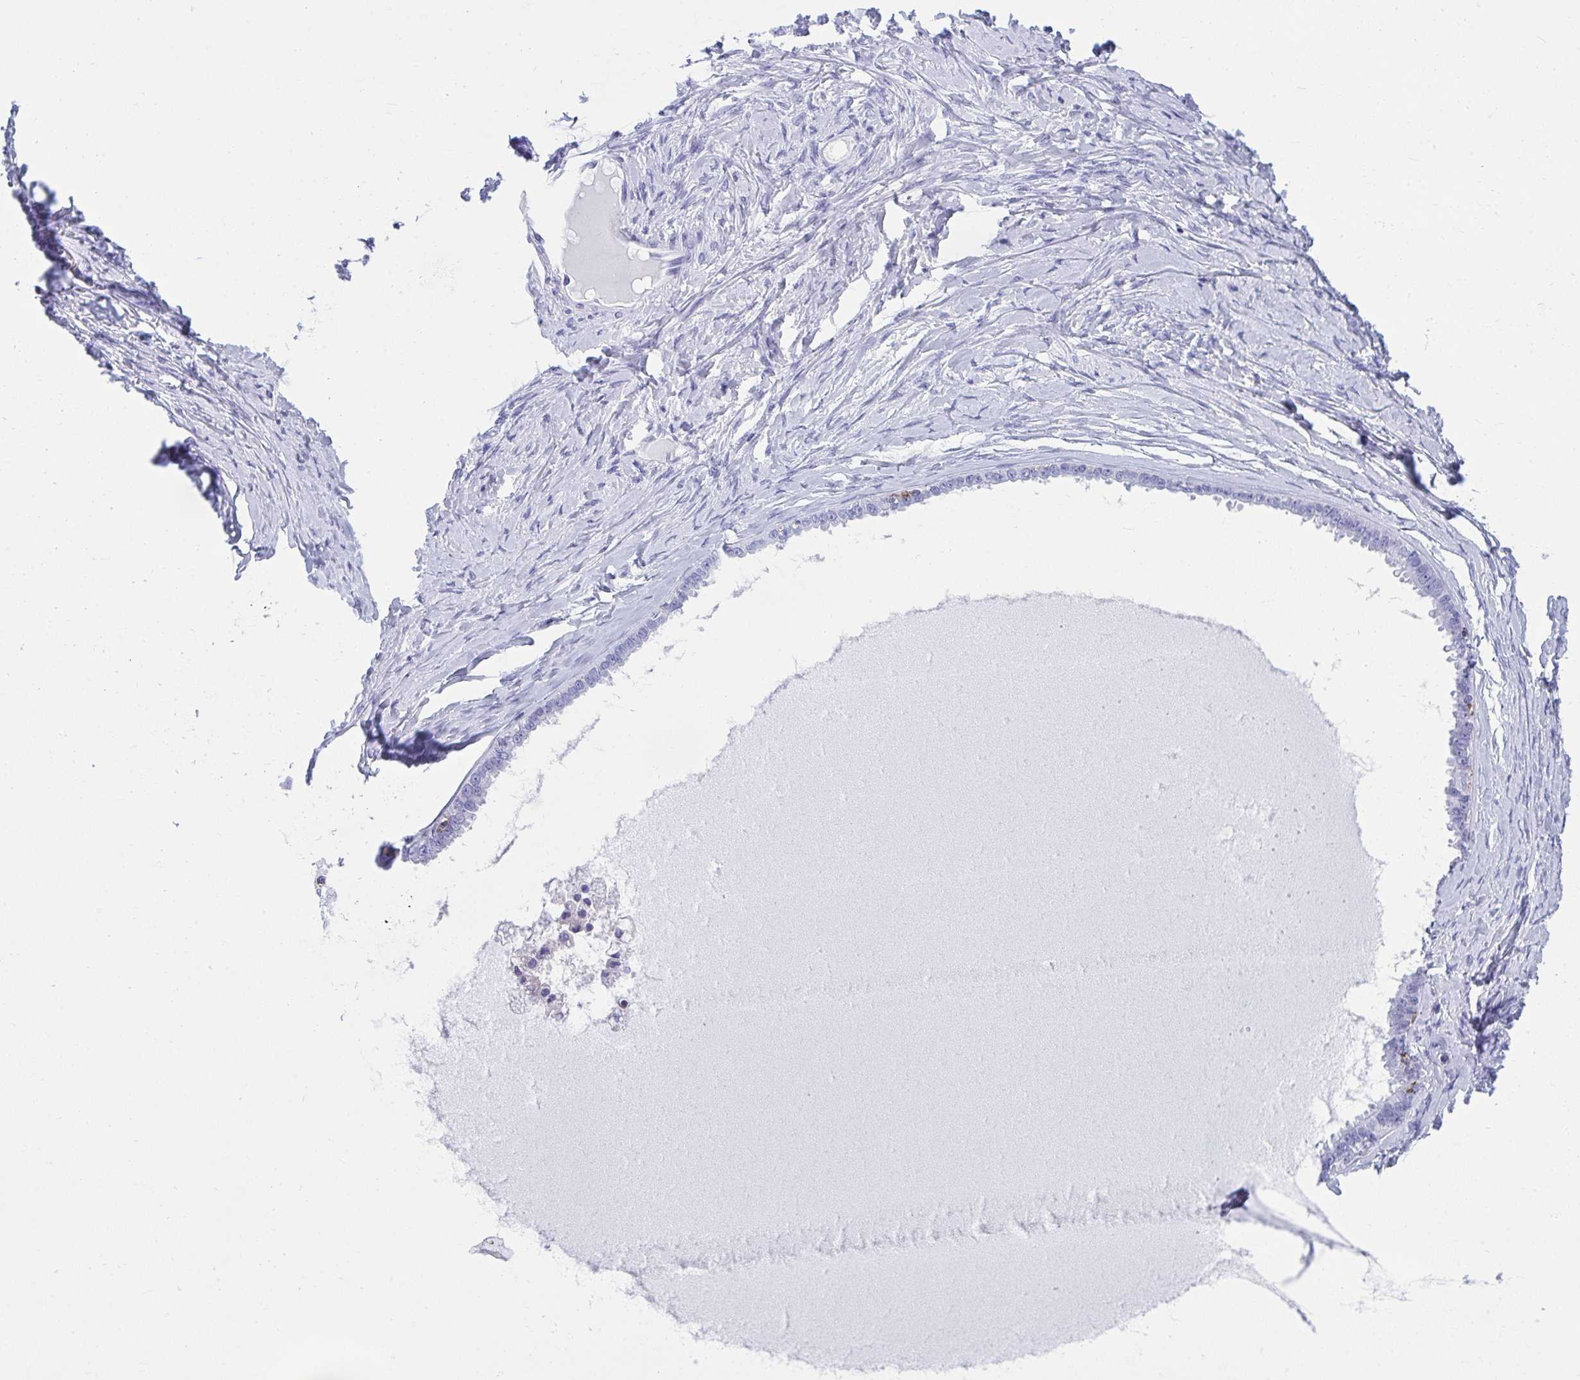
{"staining": {"intensity": "negative", "quantity": "none", "location": "none"}, "tissue": "ovarian cancer", "cell_type": "Tumor cells", "image_type": "cancer", "snomed": [{"axis": "morphology", "description": "Cystadenocarcinoma, serous, NOS"}, {"axis": "topography", "description": "Ovary"}], "caption": "Immunohistochemistry (IHC) image of ovarian cancer (serous cystadenocarcinoma) stained for a protein (brown), which displays no positivity in tumor cells. (DAB (3,3'-diaminobenzidine) immunohistochemistry, high magnification).", "gene": "SPN", "patient": {"sex": "female", "age": 71}}